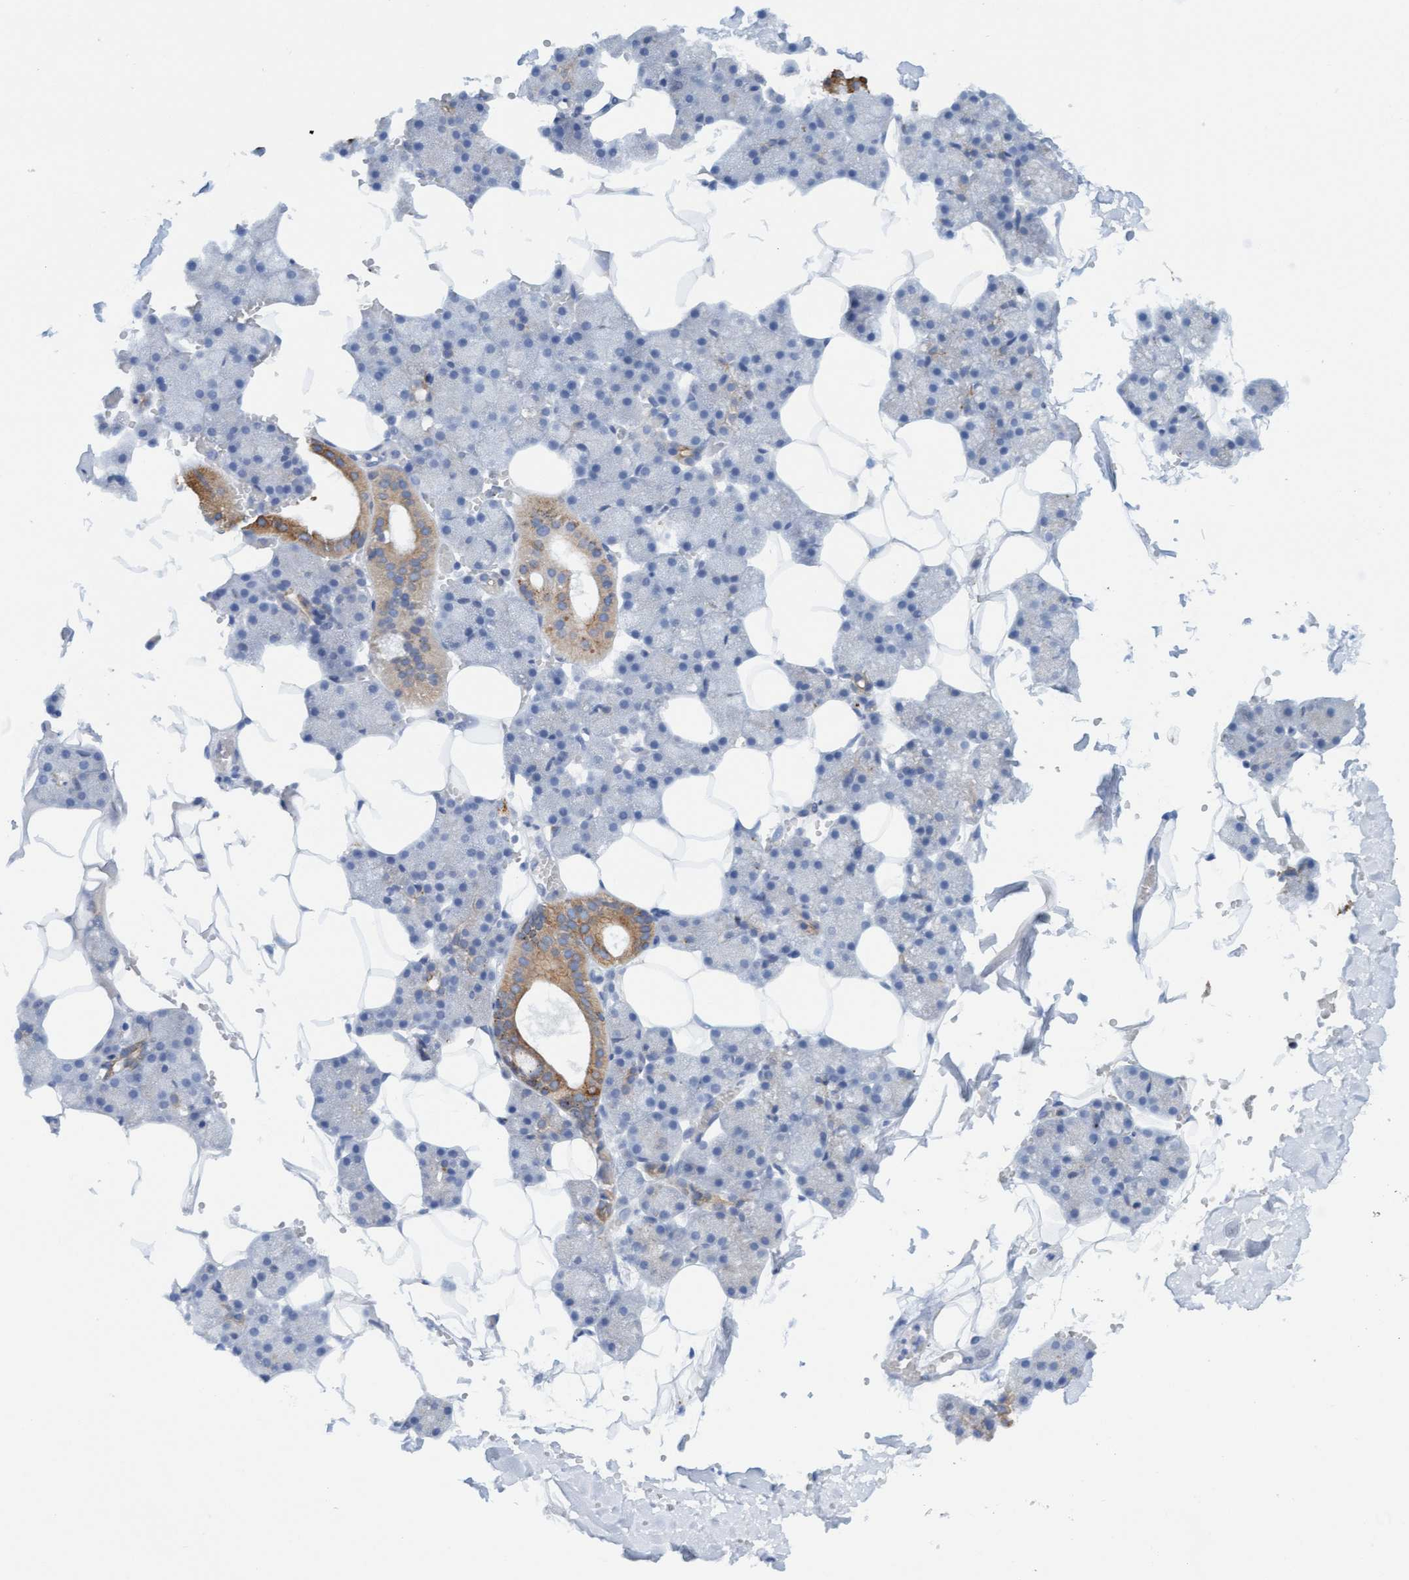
{"staining": {"intensity": "moderate", "quantity": "<25%", "location": "cytoplasmic/membranous"}, "tissue": "salivary gland", "cell_type": "Glandular cells", "image_type": "normal", "snomed": [{"axis": "morphology", "description": "Normal tissue, NOS"}, {"axis": "topography", "description": "Salivary gland"}], "caption": "Normal salivary gland exhibits moderate cytoplasmic/membranous positivity in about <25% of glandular cells, visualized by immunohistochemistry. Nuclei are stained in blue.", "gene": "SGSH", "patient": {"sex": "male", "age": 62}}